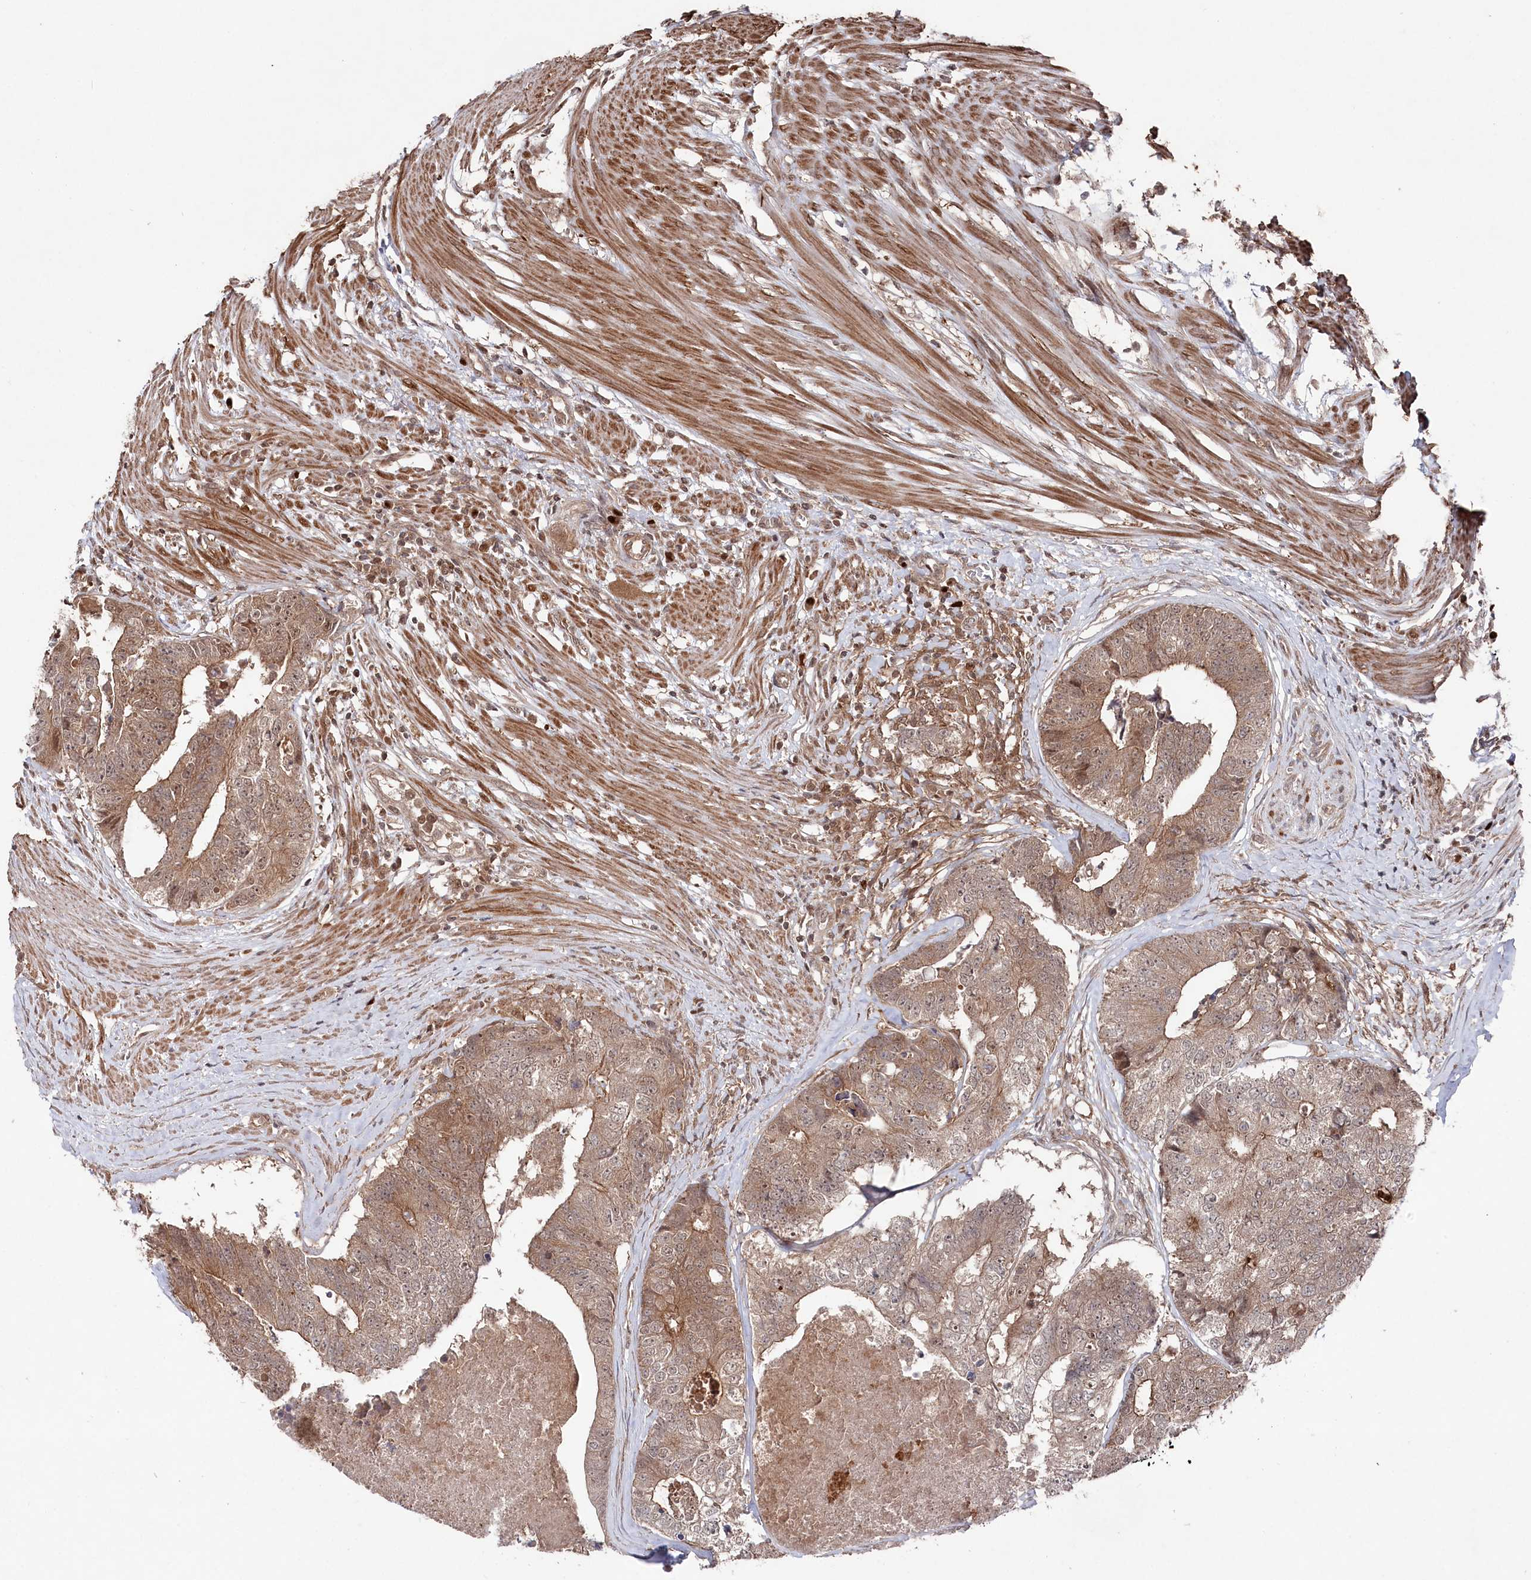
{"staining": {"intensity": "moderate", "quantity": ">75%", "location": "cytoplasmic/membranous"}, "tissue": "colorectal cancer", "cell_type": "Tumor cells", "image_type": "cancer", "snomed": [{"axis": "morphology", "description": "Adenocarcinoma, NOS"}, {"axis": "topography", "description": "Colon"}], "caption": "There is medium levels of moderate cytoplasmic/membranous positivity in tumor cells of adenocarcinoma (colorectal), as demonstrated by immunohistochemical staining (brown color).", "gene": "BORCS7", "patient": {"sex": "female", "age": 67}}